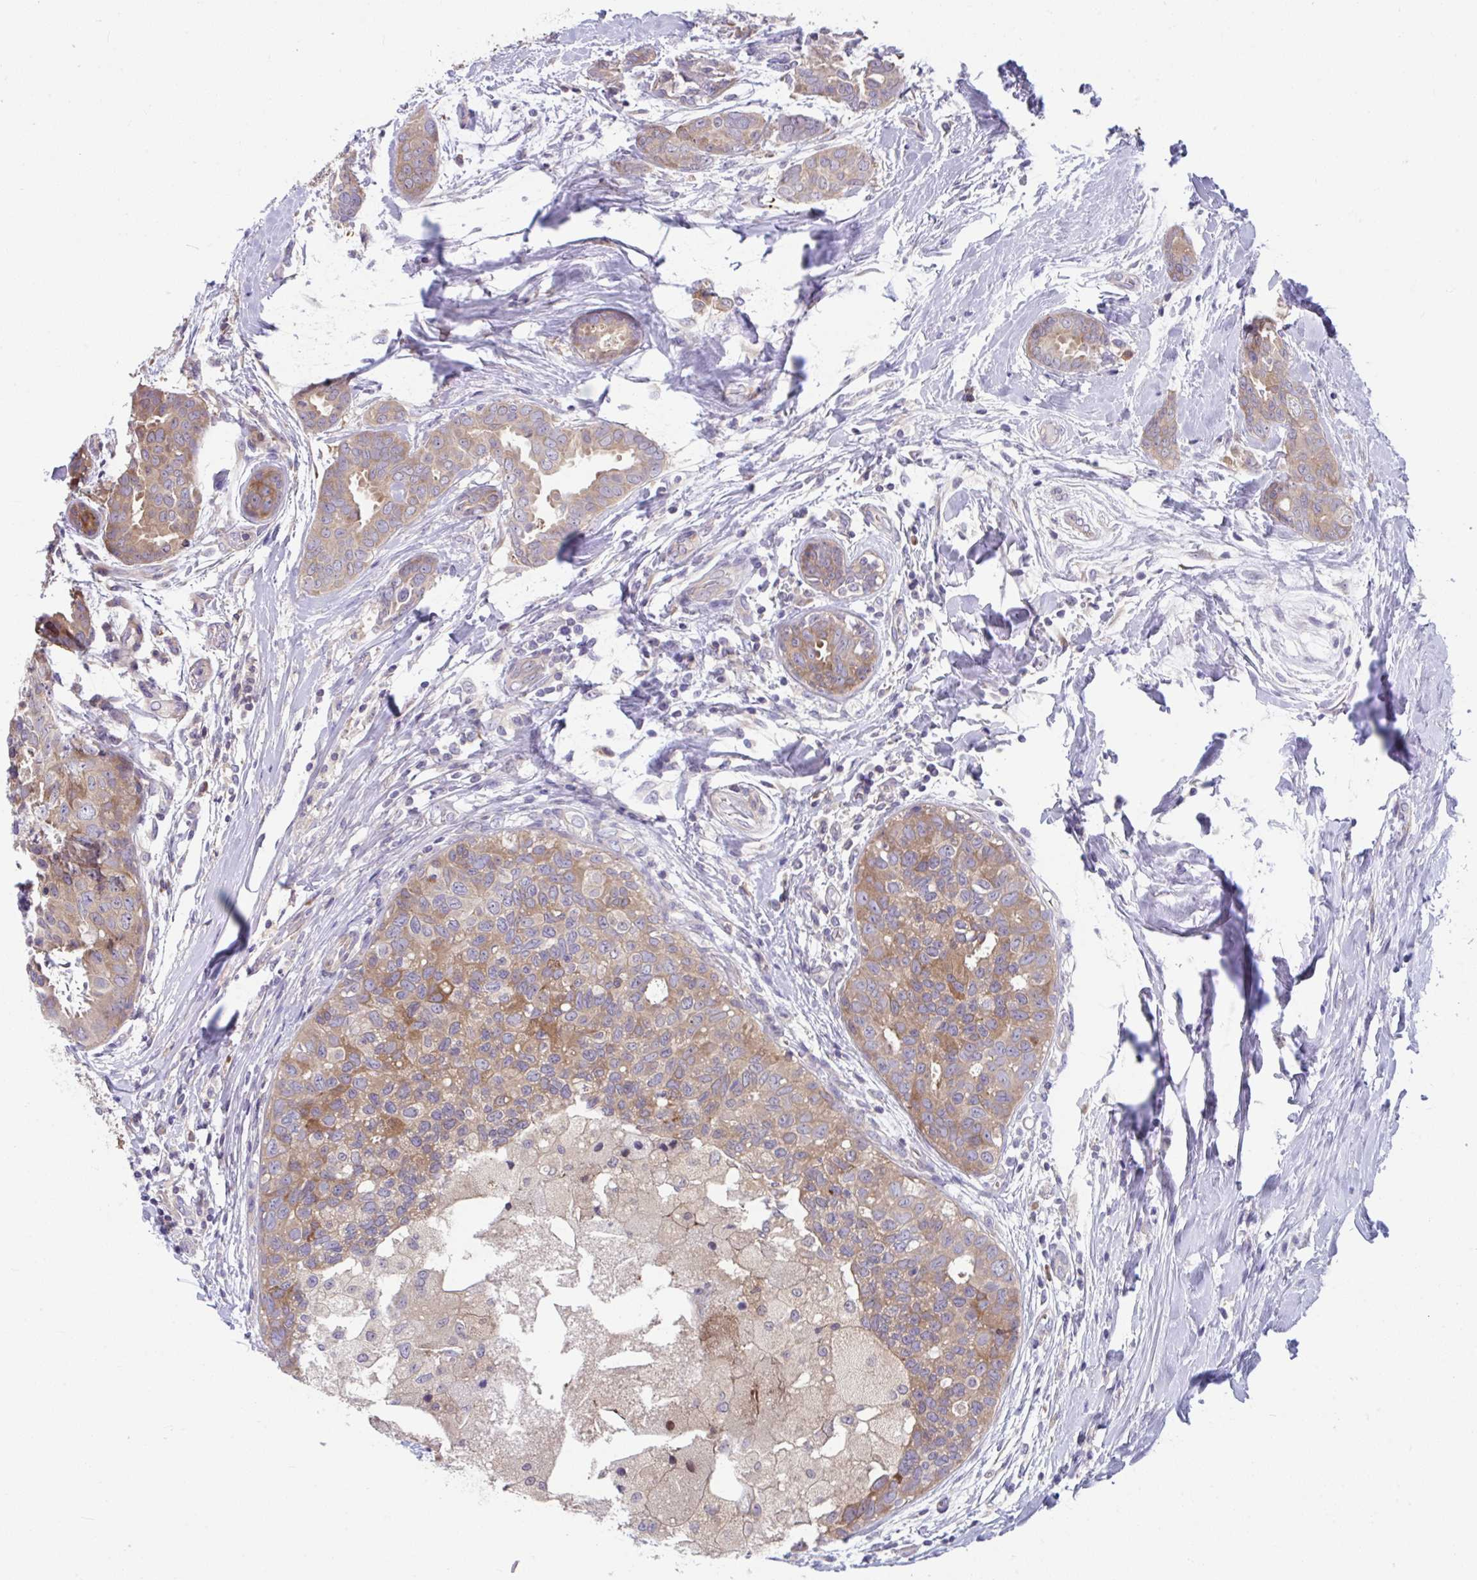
{"staining": {"intensity": "moderate", "quantity": ">75%", "location": "cytoplasmic/membranous"}, "tissue": "breast cancer", "cell_type": "Tumor cells", "image_type": "cancer", "snomed": [{"axis": "morphology", "description": "Duct carcinoma"}, {"axis": "topography", "description": "Breast"}], "caption": "Immunohistochemistry photomicrograph of human breast cancer stained for a protein (brown), which exhibits medium levels of moderate cytoplasmic/membranous staining in about >75% of tumor cells.", "gene": "PCDHB7", "patient": {"sex": "female", "age": 45}}